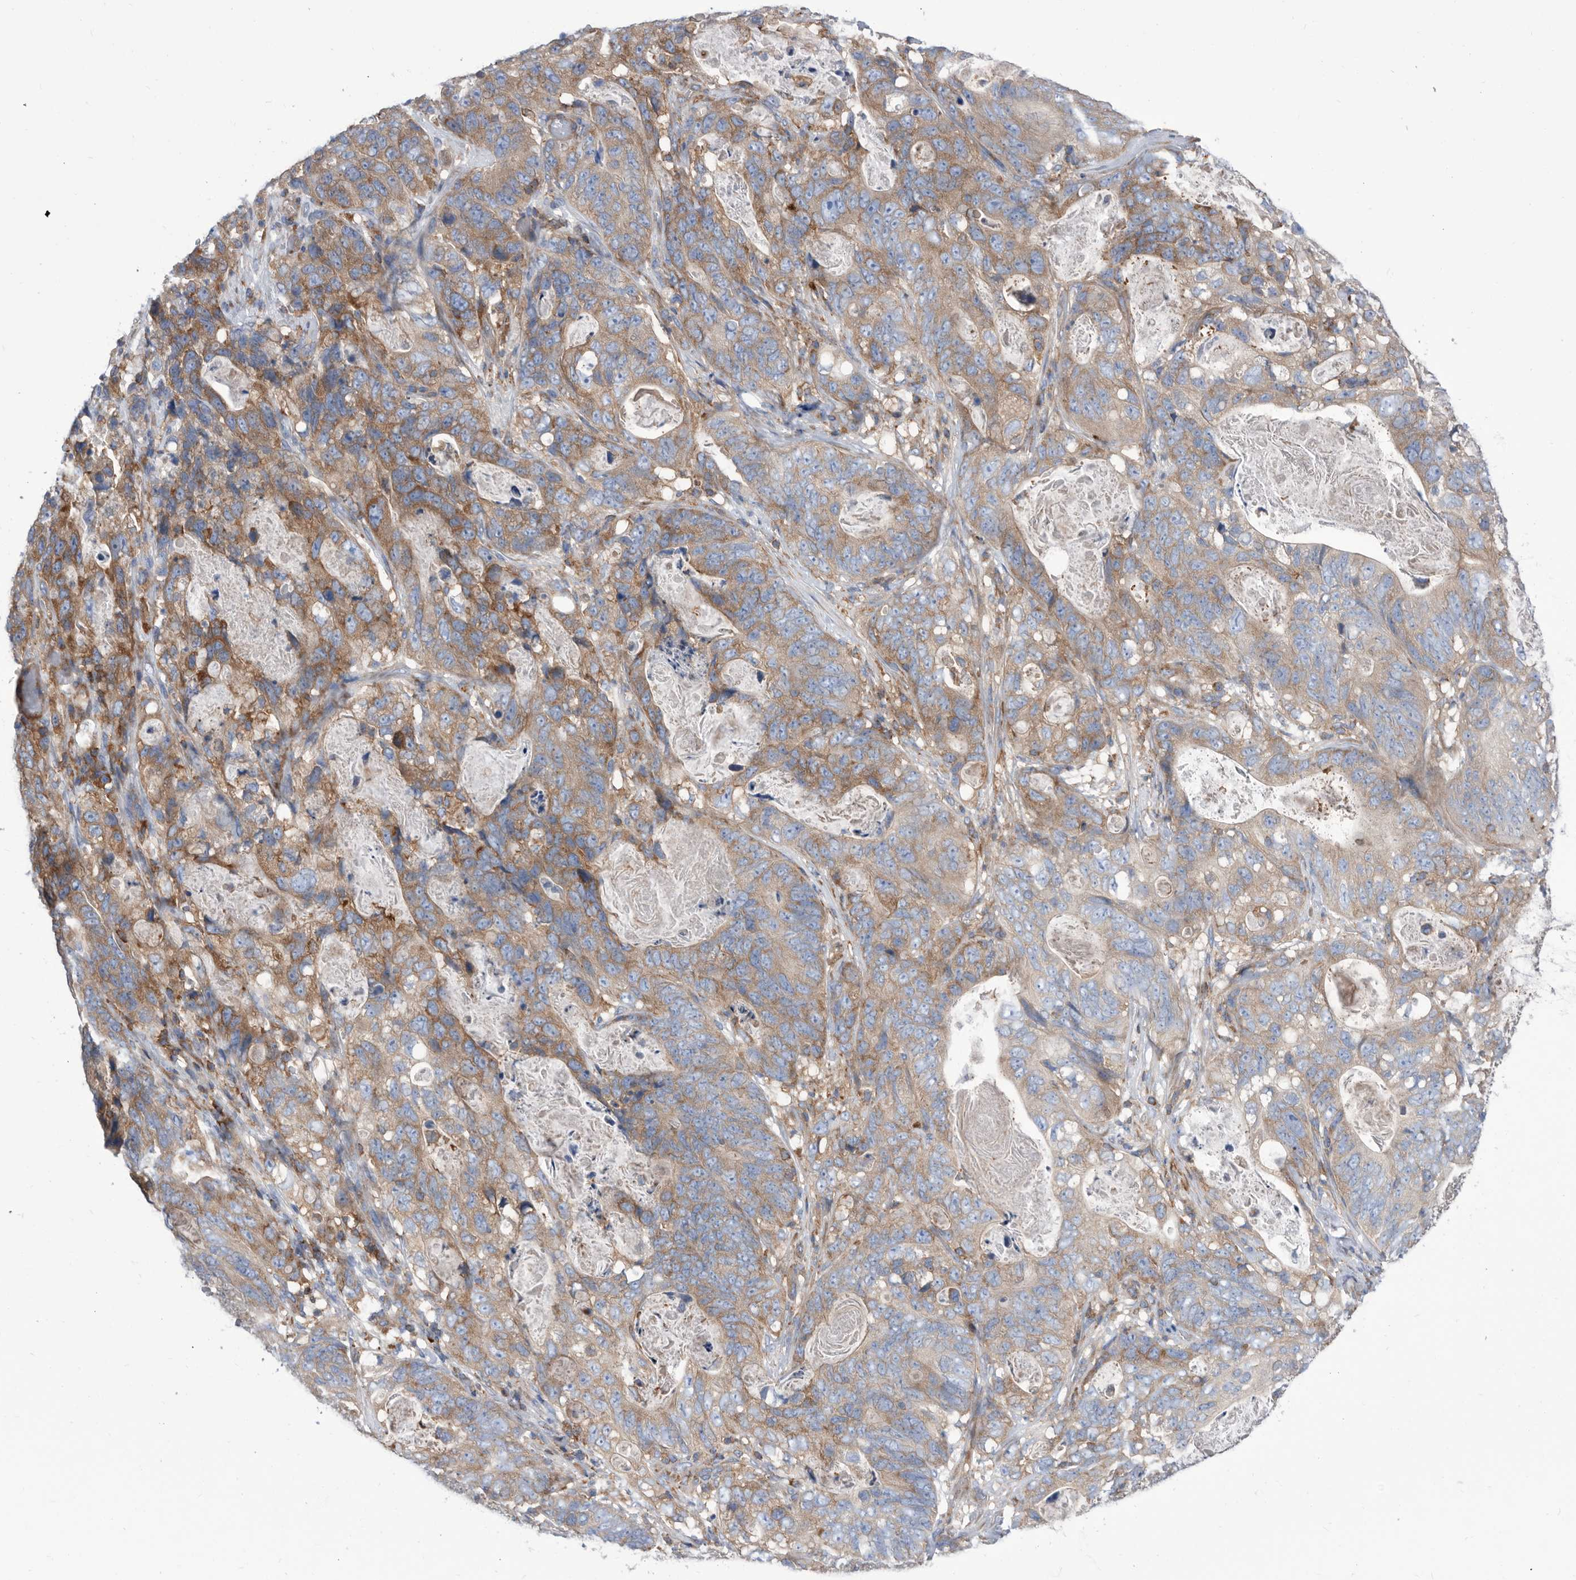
{"staining": {"intensity": "moderate", "quantity": ">75%", "location": "cytoplasmic/membranous"}, "tissue": "stomach cancer", "cell_type": "Tumor cells", "image_type": "cancer", "snomed": [{"axis": "morphology", "description": "Normal tissue, NOS"}, {"axis": "morphology", "description": "Adenocarcinoma, NOS"}, {"axis": "topography", "description": "Stomach"}], "caption": "Moderate cytoplasmic/membranous protein staining is appreciated in about >75% of tumor cells in stomach cancer (adenocarcinoma).", "gene": "SMG7", "patient": {"sex": "female", "age": 89}}